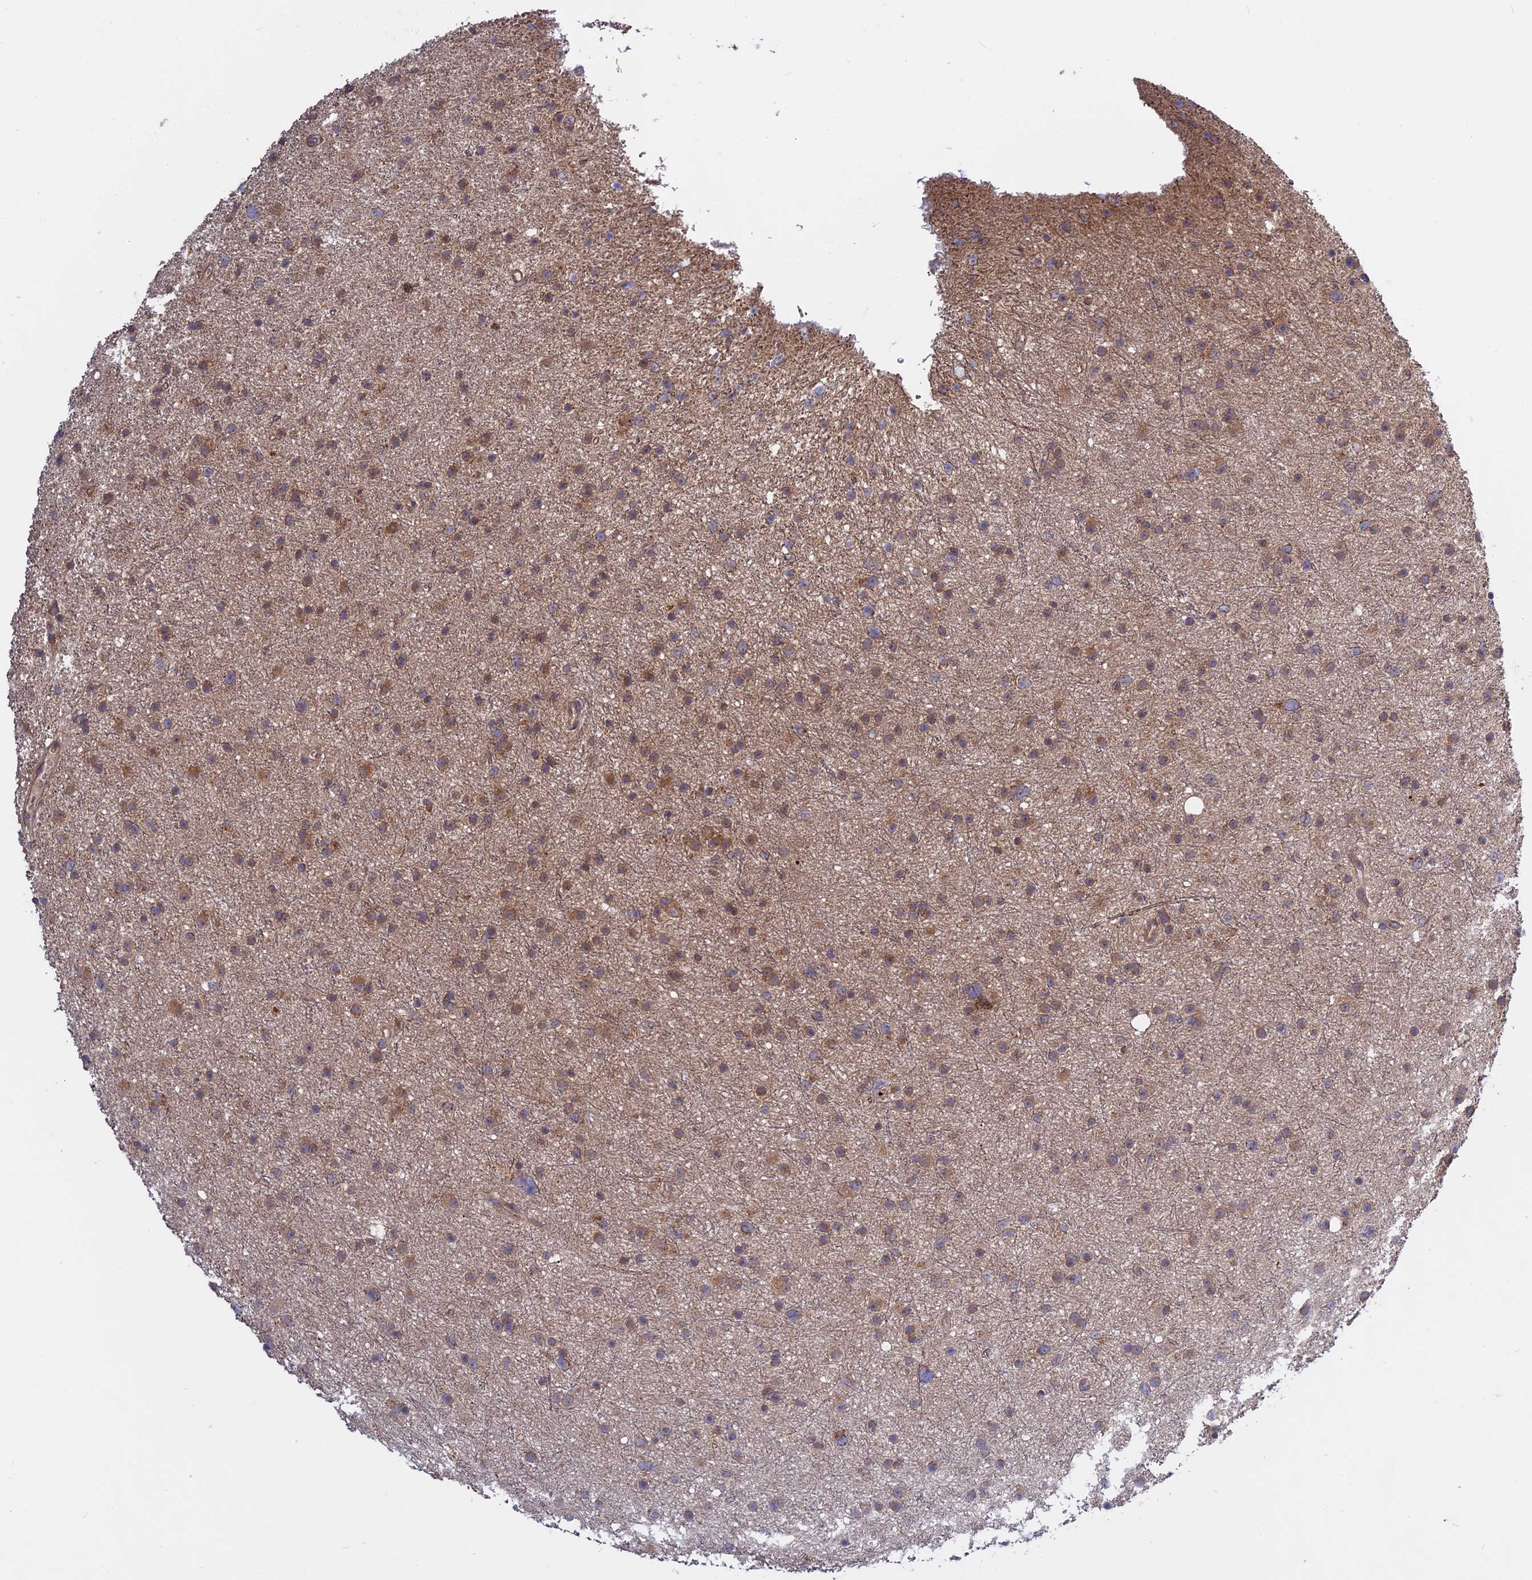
{"staining": {"intensity": "moderate", "quantity": "25%-75%", "location": "cytoplasmic/membranous"}, "tissue": "glioma", "cell_type": "Tumor cells", "image_type": "cancer", "snomed": [{"axis": "morphology", "description": "Glioma, malignant, Low grade"}, {"axis": "topography", "description": "Cerebral cortex"}], "caption": "Moderate cytoplasmic/membranous staining is identified in approximately 25%-75% of tumor cells in malignant low-grade glioma.", "gene": "IL21R", "patient": {"sex": "female", "age": 39}}